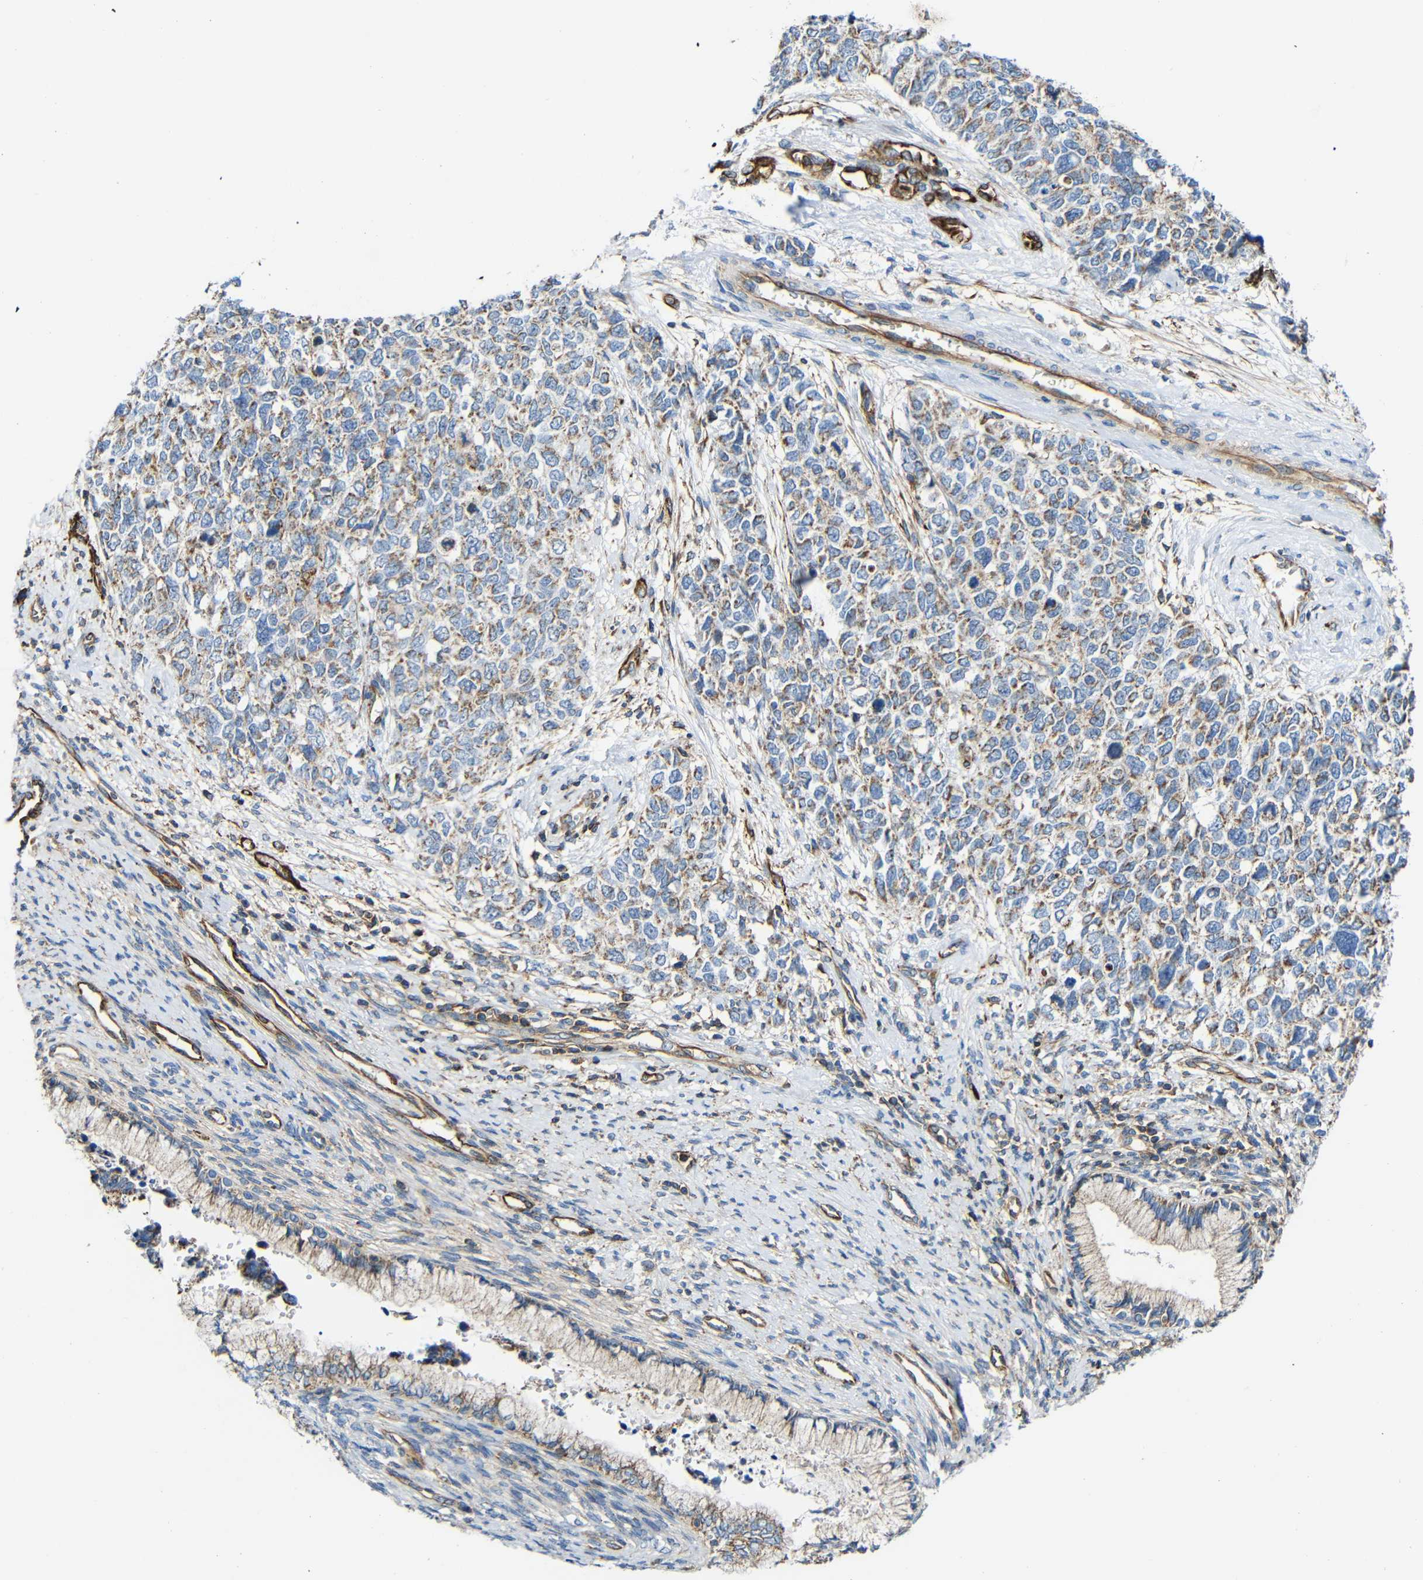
{"staining": {"intensity": "moderate", "quantity": "25%-75%", "location": "cytoplasmic/membranous"}, "tissue": "cervical cancer", "cell_type": "Tumor cells", "image_type": "cancer", "snomed": [{"axis": "morphology", "description": "Squamous cell carcinoma, NOS"}, {"axis": "topography", "description": "Cervix"}], "caption": "Immunohistochemical staining of cervical squamous cell carcinoma displays medium levels of moderate cytoplasmic/membranous expression in approximately 25%-75% of tumor cells. (DAB (3,3'-diaminobenzidine) IHC with brightfield microscopy, high magnification).", "gene": "IGSF10", "patient": {"sex": "female", "age": 63}}